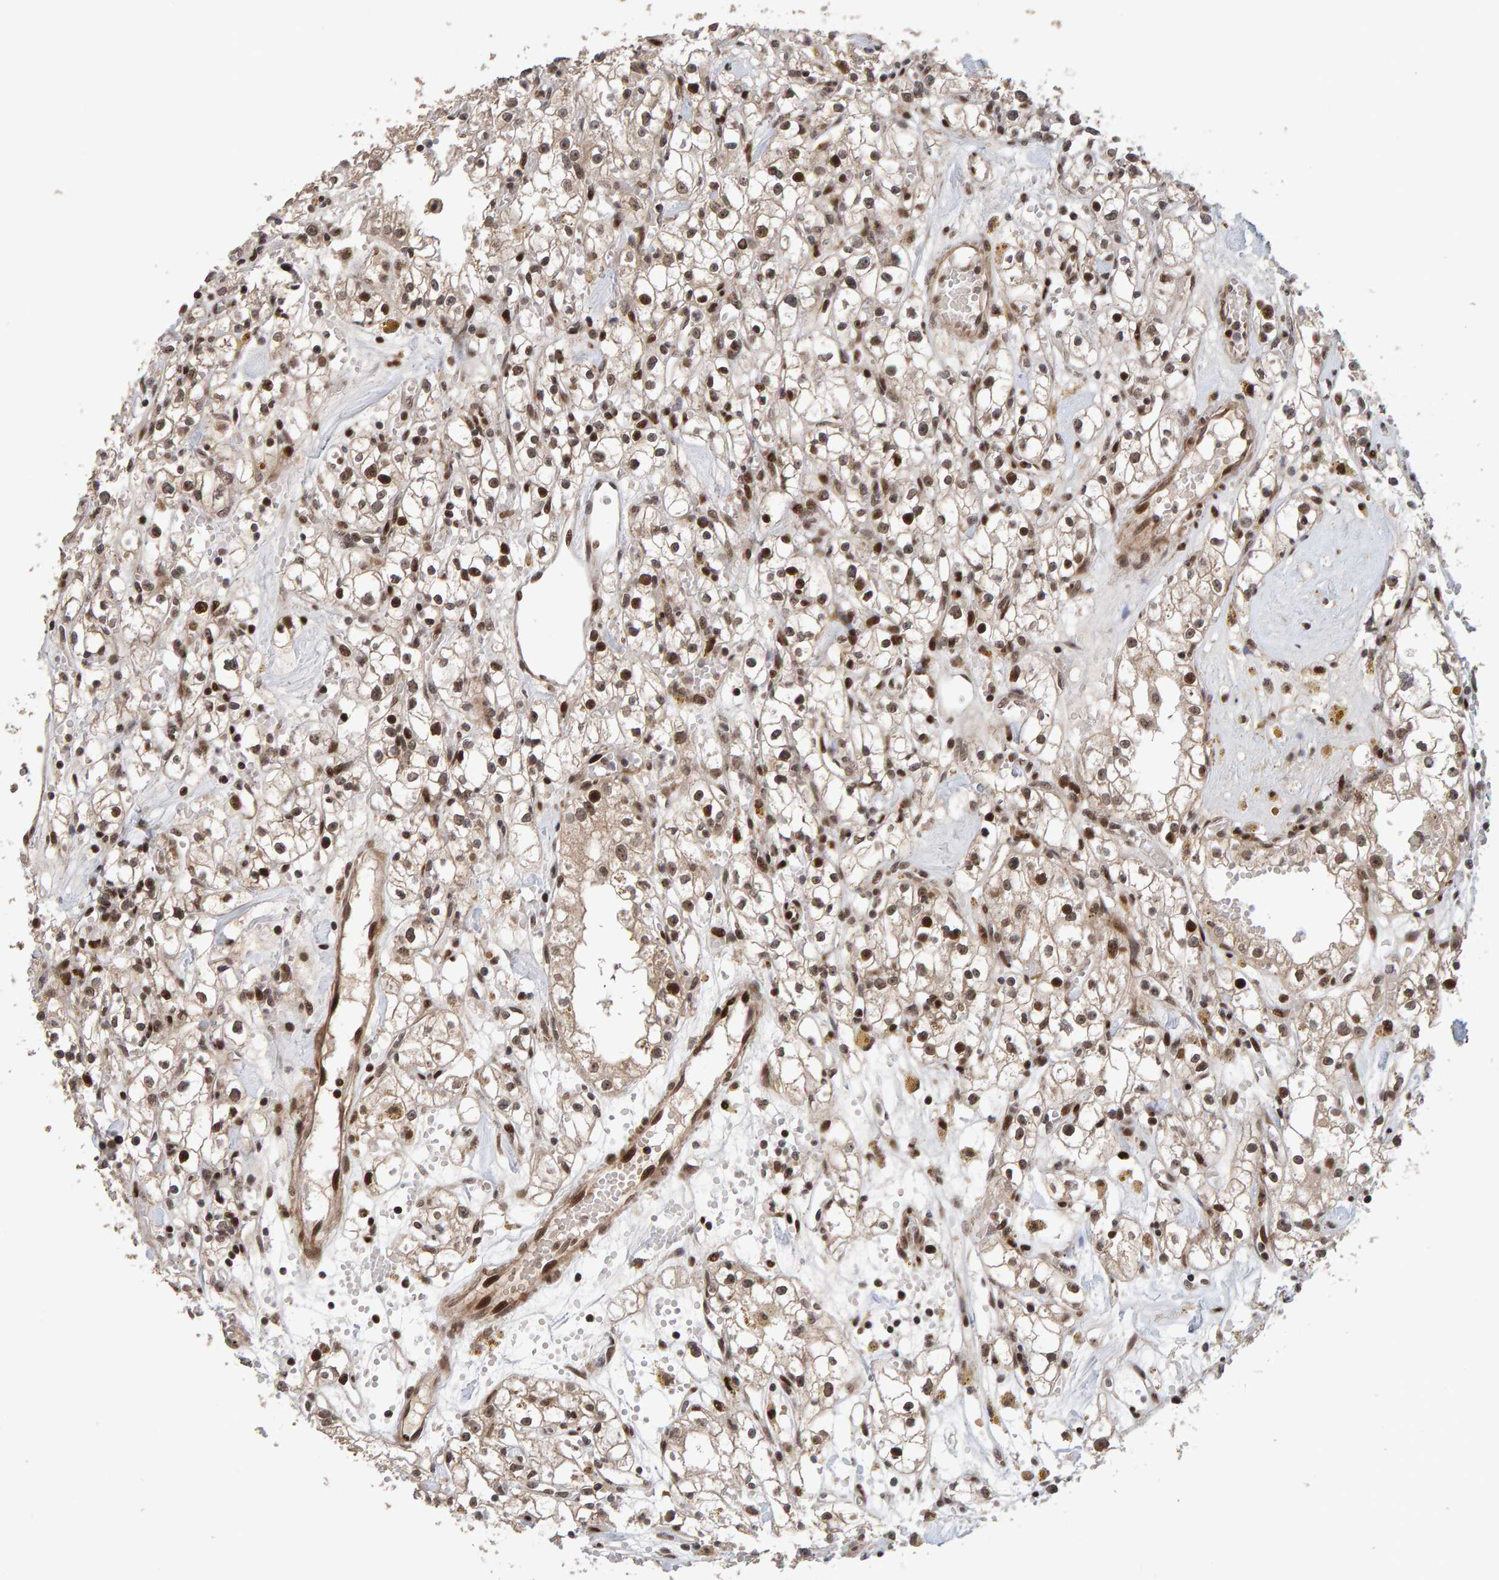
{"staining": {"intensity": "moderate", "quantity": "25%-75%", "location": "nuclear"}, "tissue": "renal cancer", "cell_type": "Tumor cells", "image_type": "cancer", "snomed": [{"axis": "morphology", "description": "Adenocarcinoma, NOS"}, {"axis": "topography", "description": "Kidney"}], "caption": "A brown stain shows moderate nuclear staining of a protein in adenocarcinoma (renal) tumor cells.", "gene": "CHD4", "patient": {"sex": "male", "age": 56}}